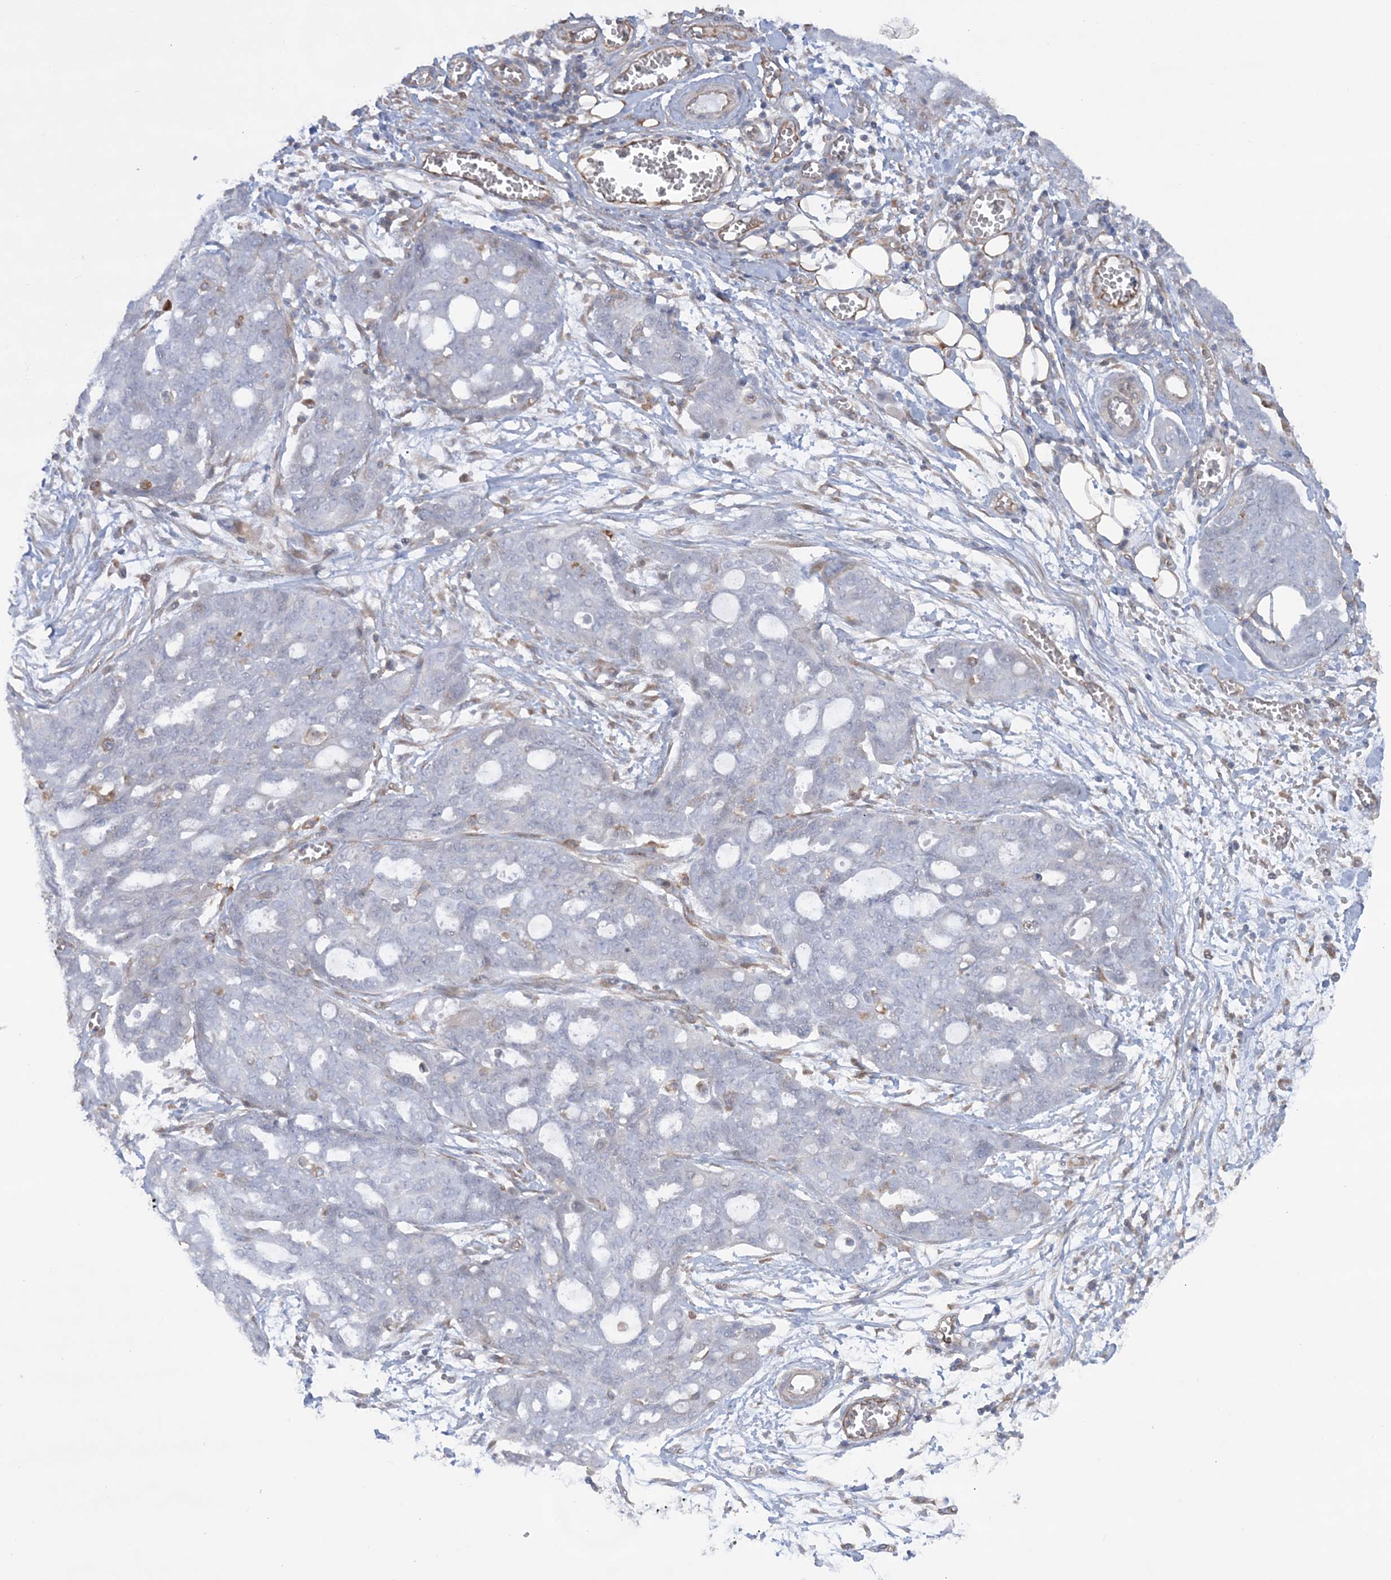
{"staining": {"intensity": "negative", "quantity": "none", "location": "none"}, "tissue": "ovarian cancer", "cell_type": "Tumor cells", "image_type": "cancer", "snomed": [{"axis": "morphology", "description": "Cystadenocarcinoma, serous, NOS"}, {"axis": "topography", "description": "Soft tissue"}, {"axis": "topography", "description": "Ovary"}], "caption": "Immunohistochemistry of ovarian serous cystadenocarcinoma reveals no staining in tumor cells.", "gene": "ZNF821", "patient": {"sex": "female", "age": 57}}